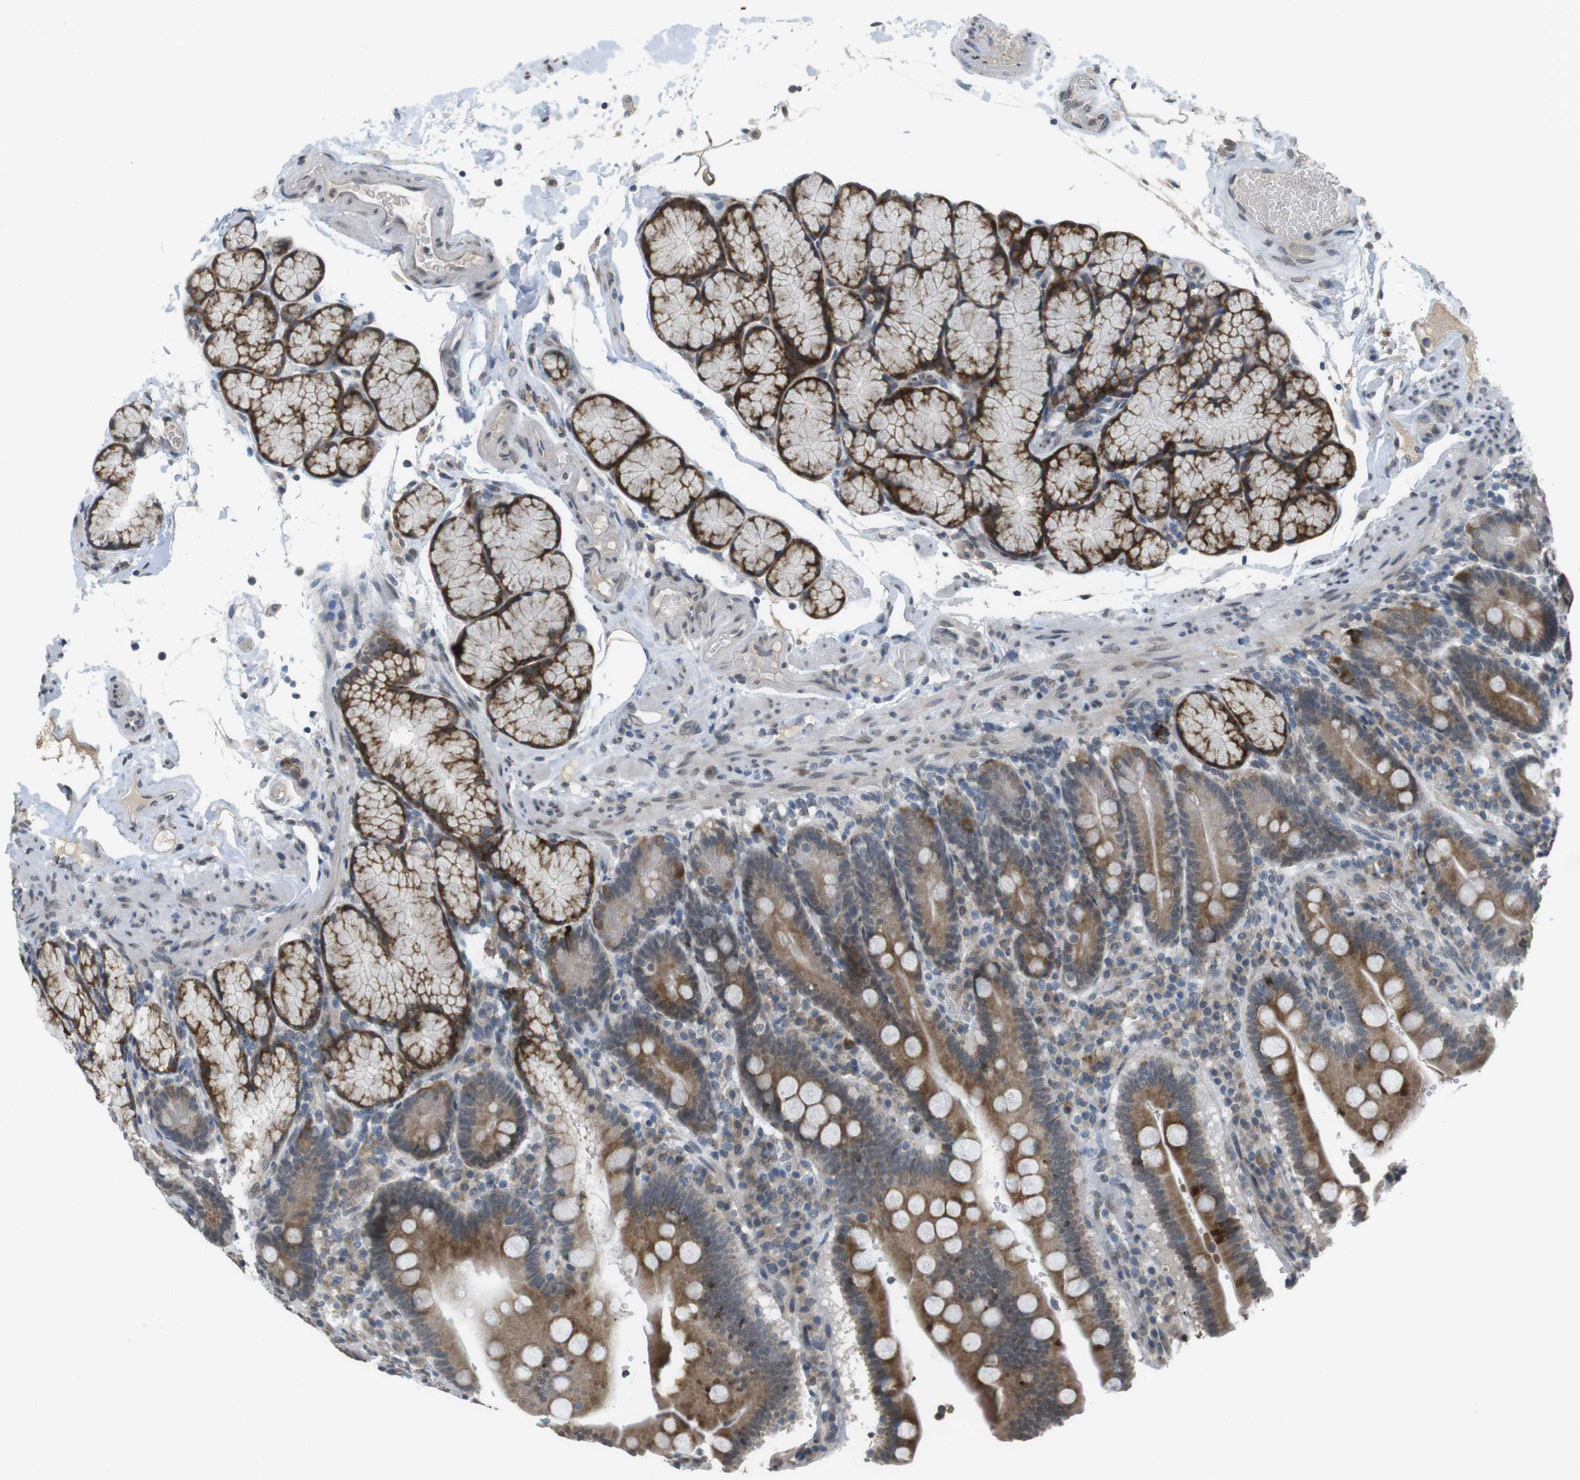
{"staining": {"intensity": "strong", "quantity": ">75%", "location": "cytoplasmic/membranous"}, "tissue": "duodenum", "cell_type": "Glandular cells", "image_type": "normal", "snomed": [{"axis": "morphology", "description": "Normal tissue, NOS"}, {"axis": "topography", "description": "Small intestine, NOS"}], "caption": "Immunohistochemical staining of normal human duodenum exhibits strong cytoplasmic/membranous protein positivity in approximately >75% of glandular cells. (DAB IHC, brown staining for protein, blue staining for nuclei).", "gene": "FZD10", "patient": {"sex": "female", "age": 71}}